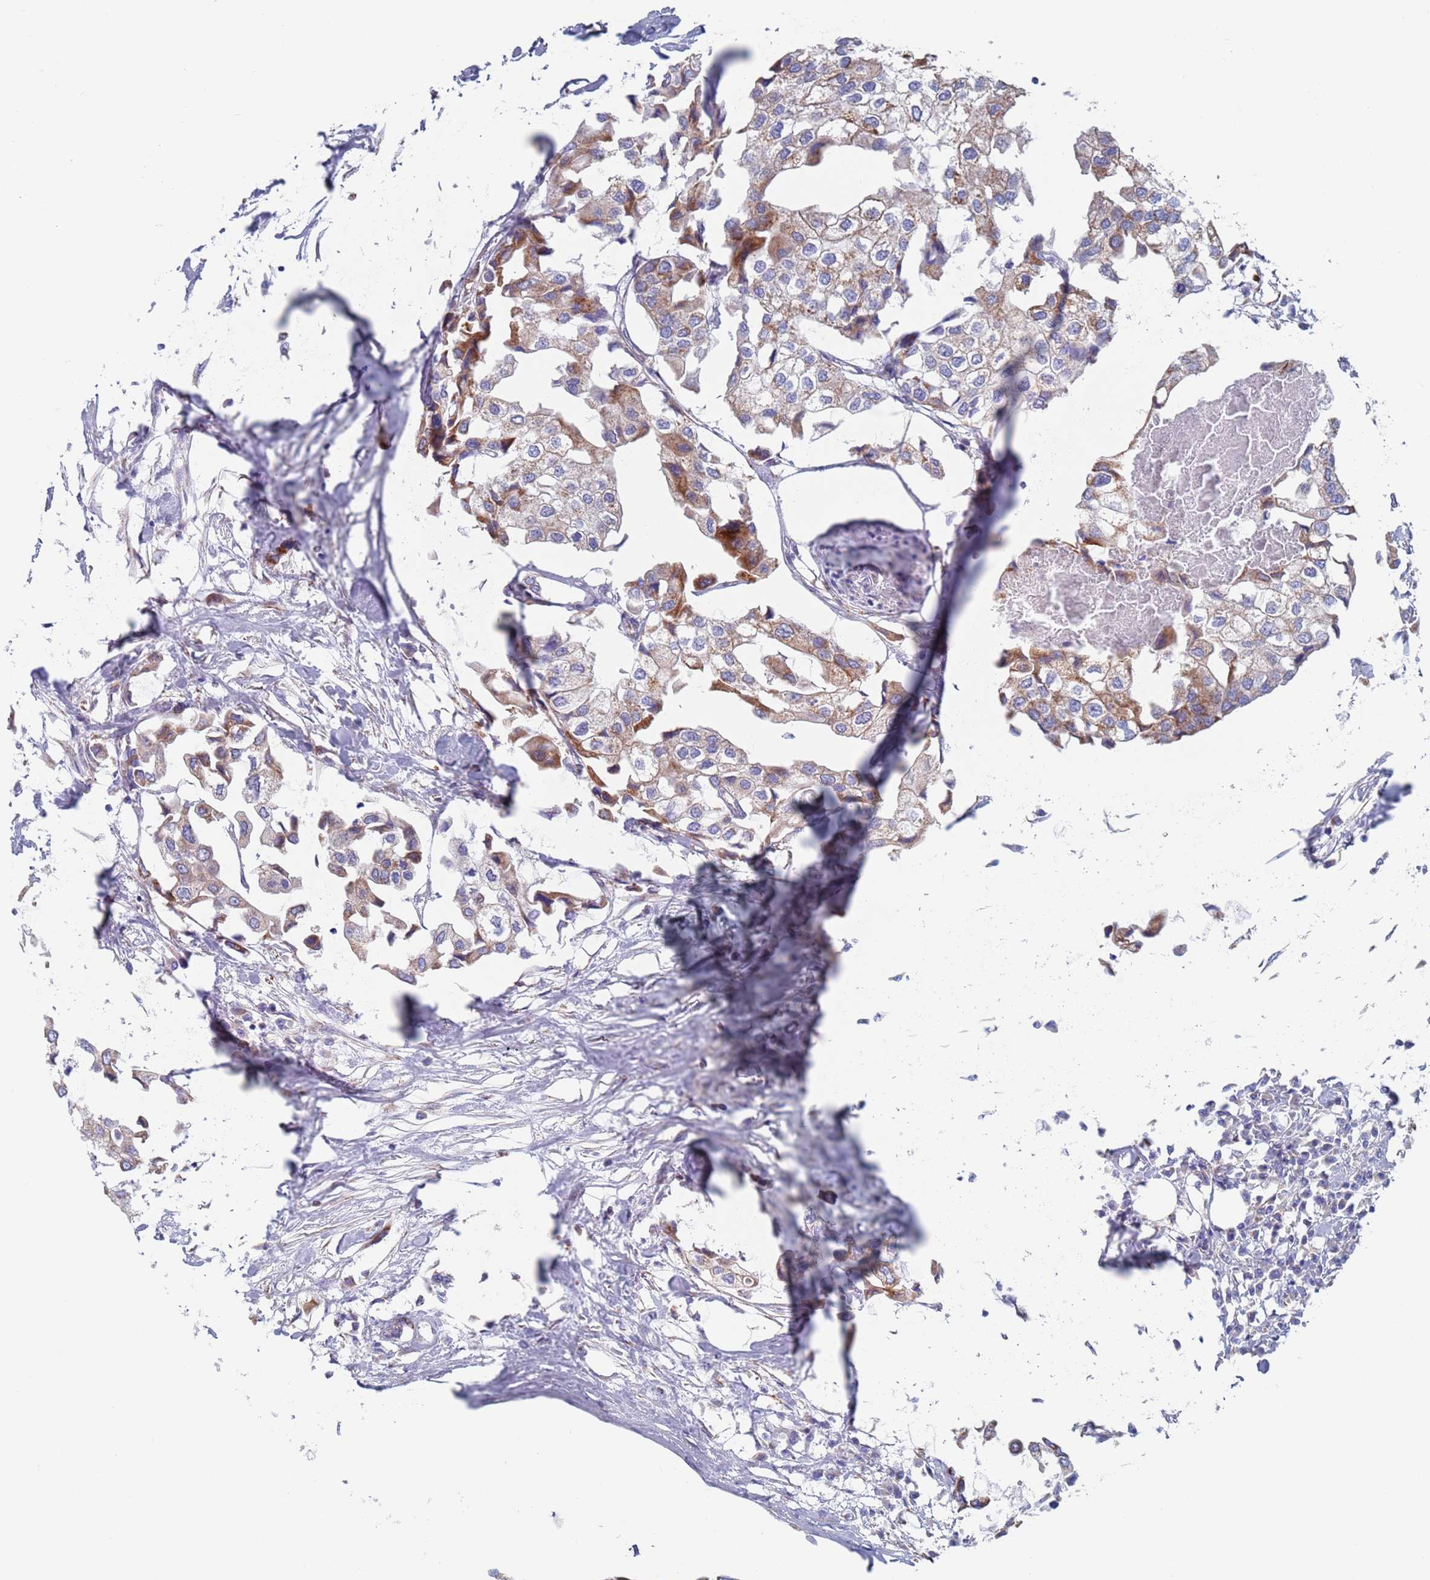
{"staining": {"intensity": "moderate", "quantity": "25%-75%", "location": "cytoplasmic/membranous"}, "tissue": "urothelial cancer", "cell_type": "Tumor cells", "image_type": "cancer", "snomed": [{"axis": "morphology", "description": "Urothelial carcinoma, High grade"}, {"axis": "topography", "description": "Urinary bladder"}], "caption": "High-power microscopy captured an IHC photomicrograph of urothelial carcinoma (high-grade), revealing moderate cytoplasmic/membranous positivity in about 25%-75% of tumor cells. (DAB (3,3'-diaminobenzidine) = brown stain, brightfield microscopy at high magnification).", "gene": "CHCHD6", "patient": {"sex": "male", "age": 64}}